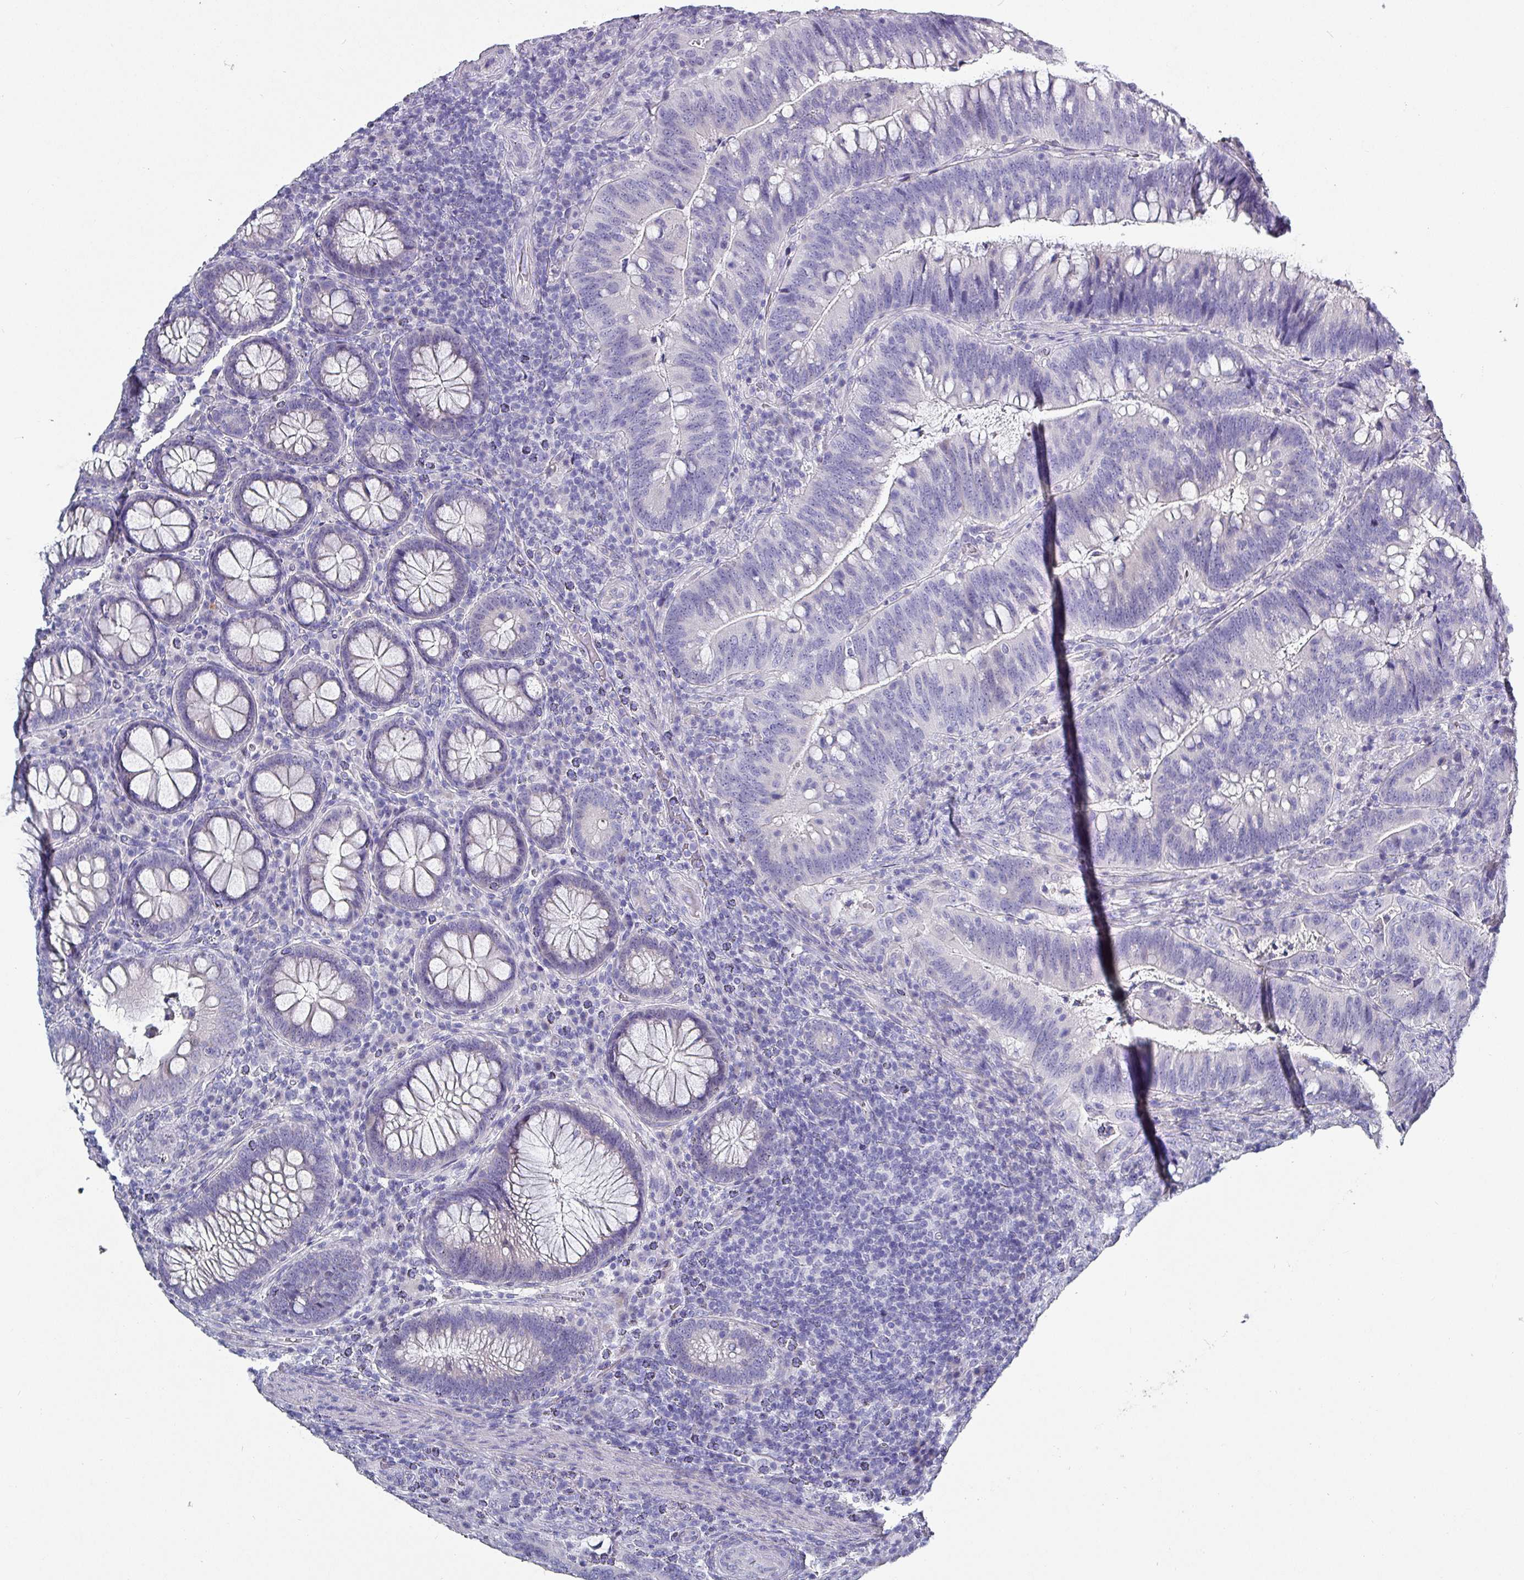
{"staining": {"intensity": "negative", "quantity": "none", "location": "none"}, "tissue": "colorectal cancer", "cell_type": "Tumor cells", "image_type": "cancer", "snomed": [{"axis": "morphology", "description": "Adenocarcinoma, NOS"}, {"axis": "topography", "description": "Colon"}], "caption": "Tumor cells show no significant protein expression in adenocarcinoma (colorectal).", "gene": "INS-IGF2", "patient": {"sex": "female", "age": 66}}